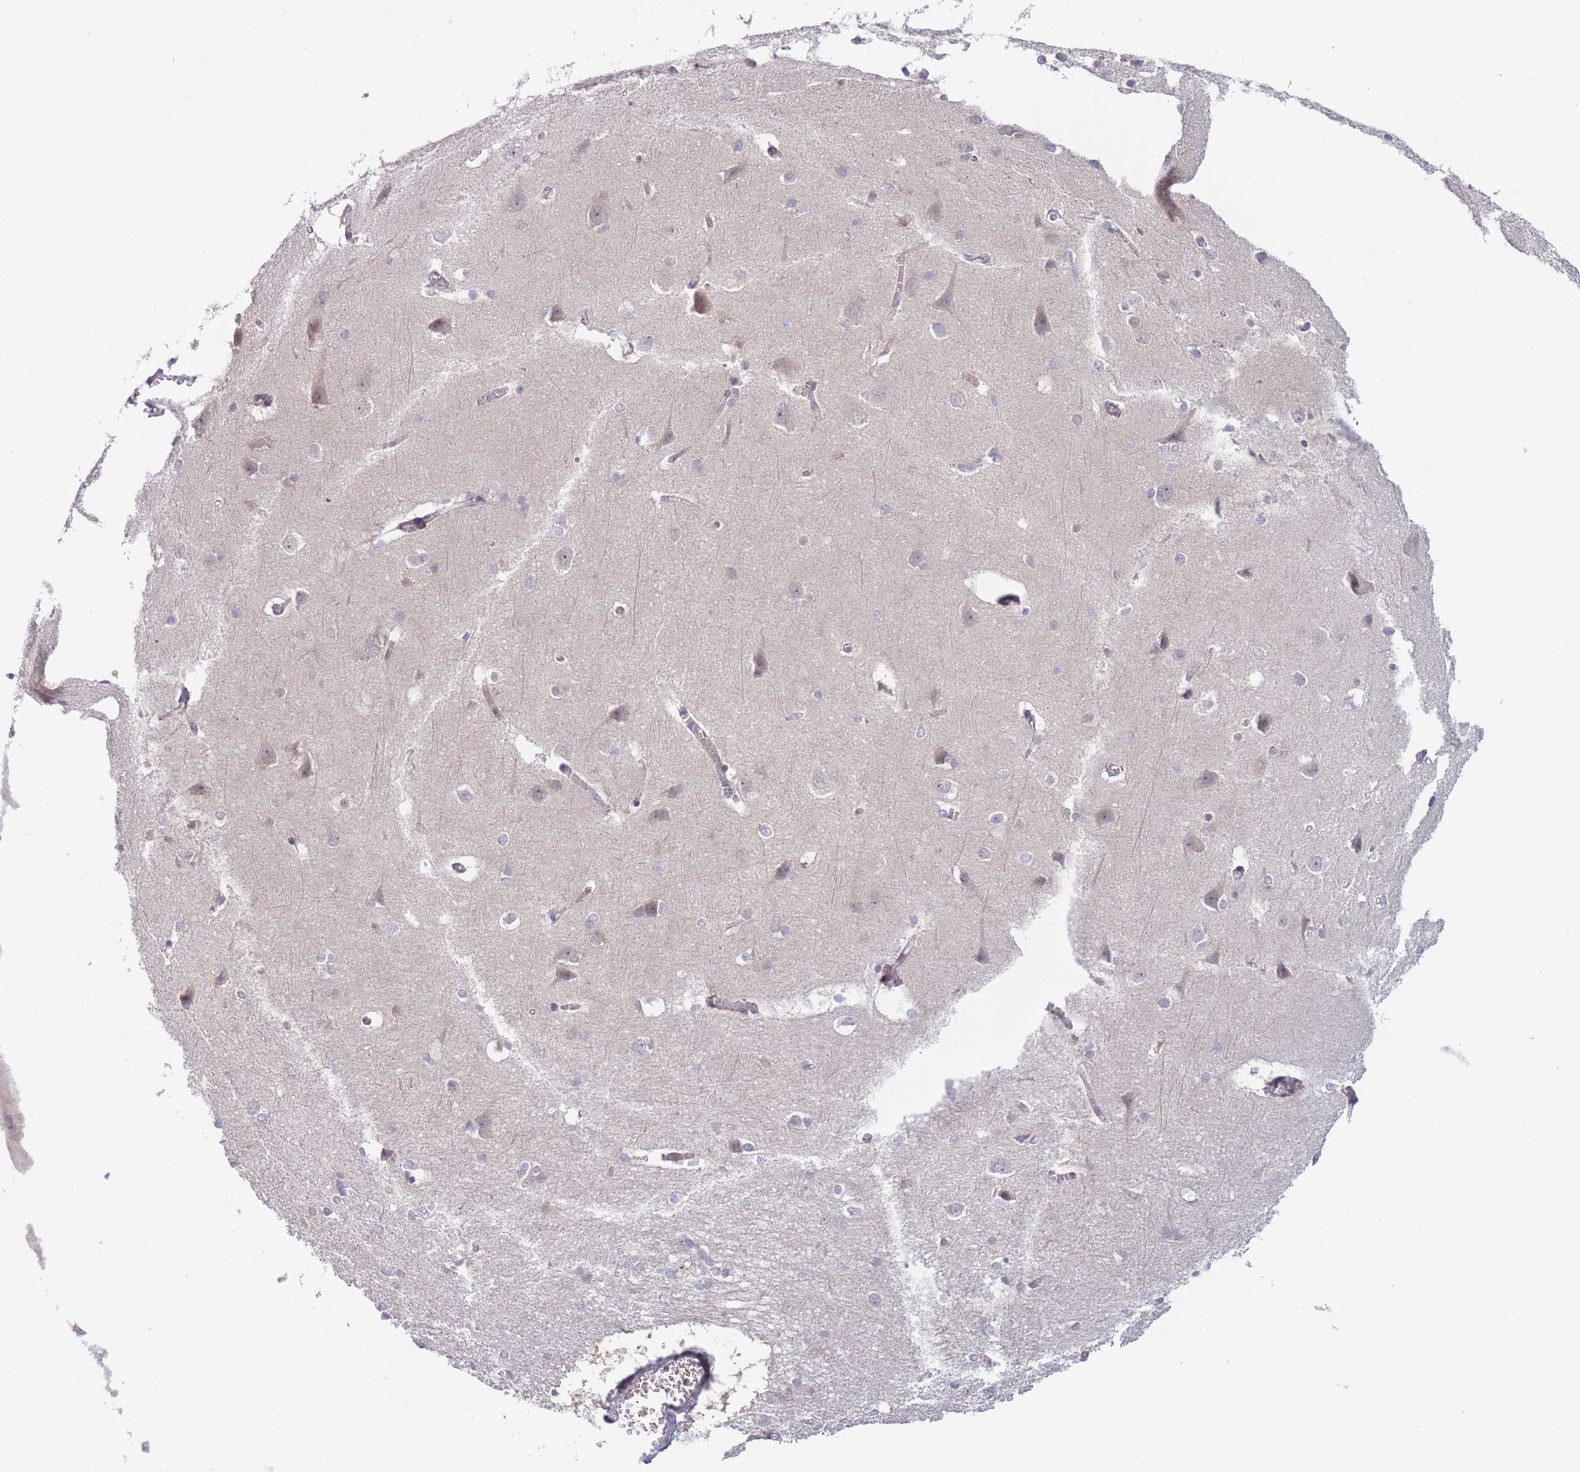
{"staining": {"intensity": "negative", "quantity": "none", "location": "none"}, "tissue": "cerebral cortex", "cell_type": "Endothelial cells", "image_type": "normal", "snomed": [{"axis": "morphology", "description": "Normal tissue, NOS"}, {"axis": "topography", "description": "Cerebral cortex"}], "caption": "Endothelial cells are negative for brown protein staining in normal cerebral cortex. The staining is performed using DAB (3,3'-diaminobenzidine) brown chromogen with nuclei counter-stained in using hematoxylin.", "gene": "FAM227B", "patient": {"sex": "male", "age": 37}}